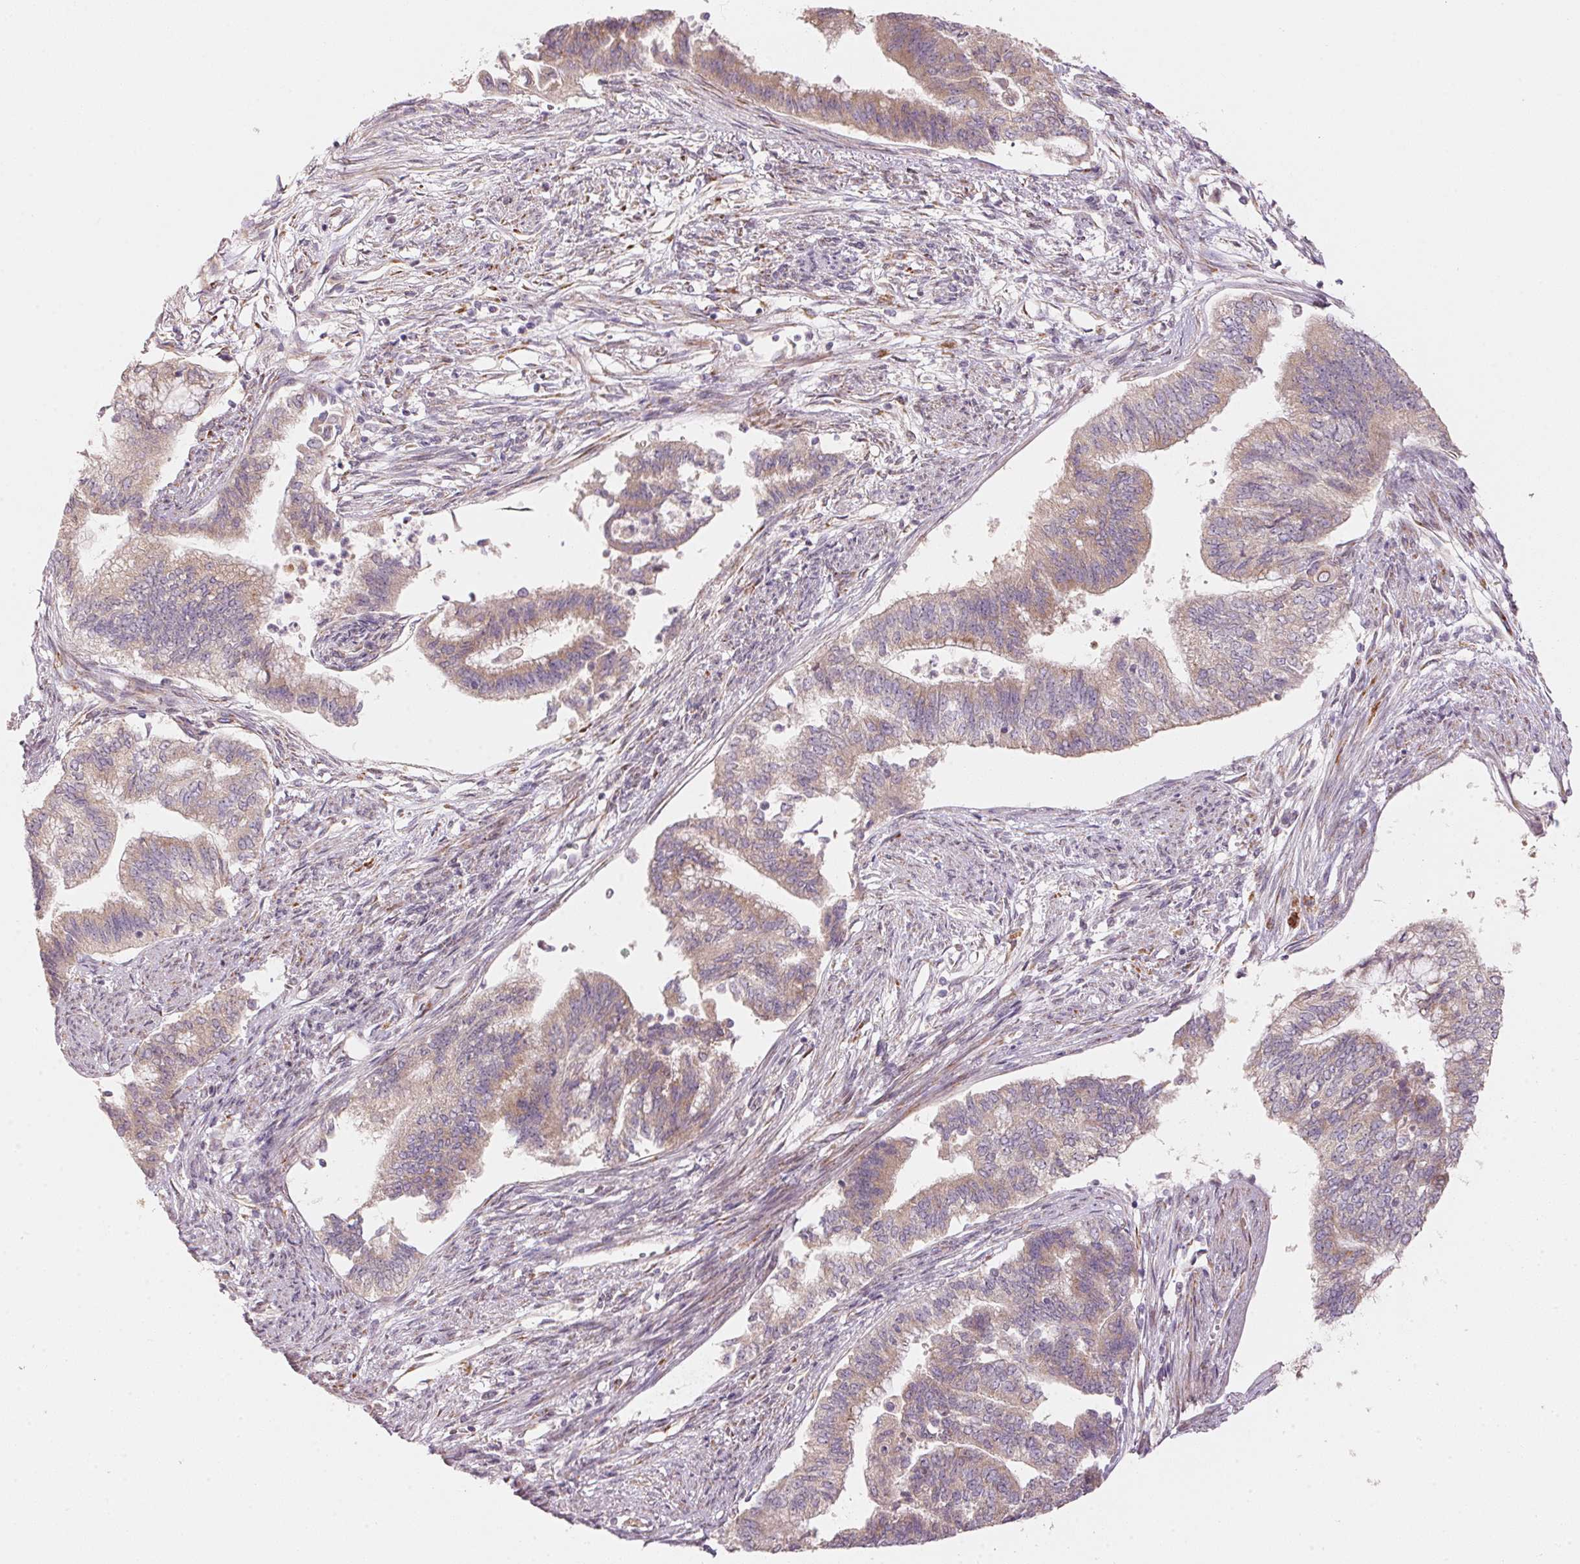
{"staining": {"intensity": "moderate", "quantity": "25%-75%", "location": "cytoplasmic/membranous"}, "tissue": "endometrial cancer", "cell_type": "Tumor cells", "image_type": "cancer", "snomed": [{"axis": "morphology", "description": "Adenocarcinoma, NOS"}, {"axis": "topography", "description": "Endometrium"}], "caption": "Approximately 25%-75% of tumor cells in endometrial cancer show moderate cytoplasmic/membranous protein staining as visualized by brown immunohistochemical staining.", "gene": "BLOC1S2", "patient": {"sex": "female", "age": 65}}